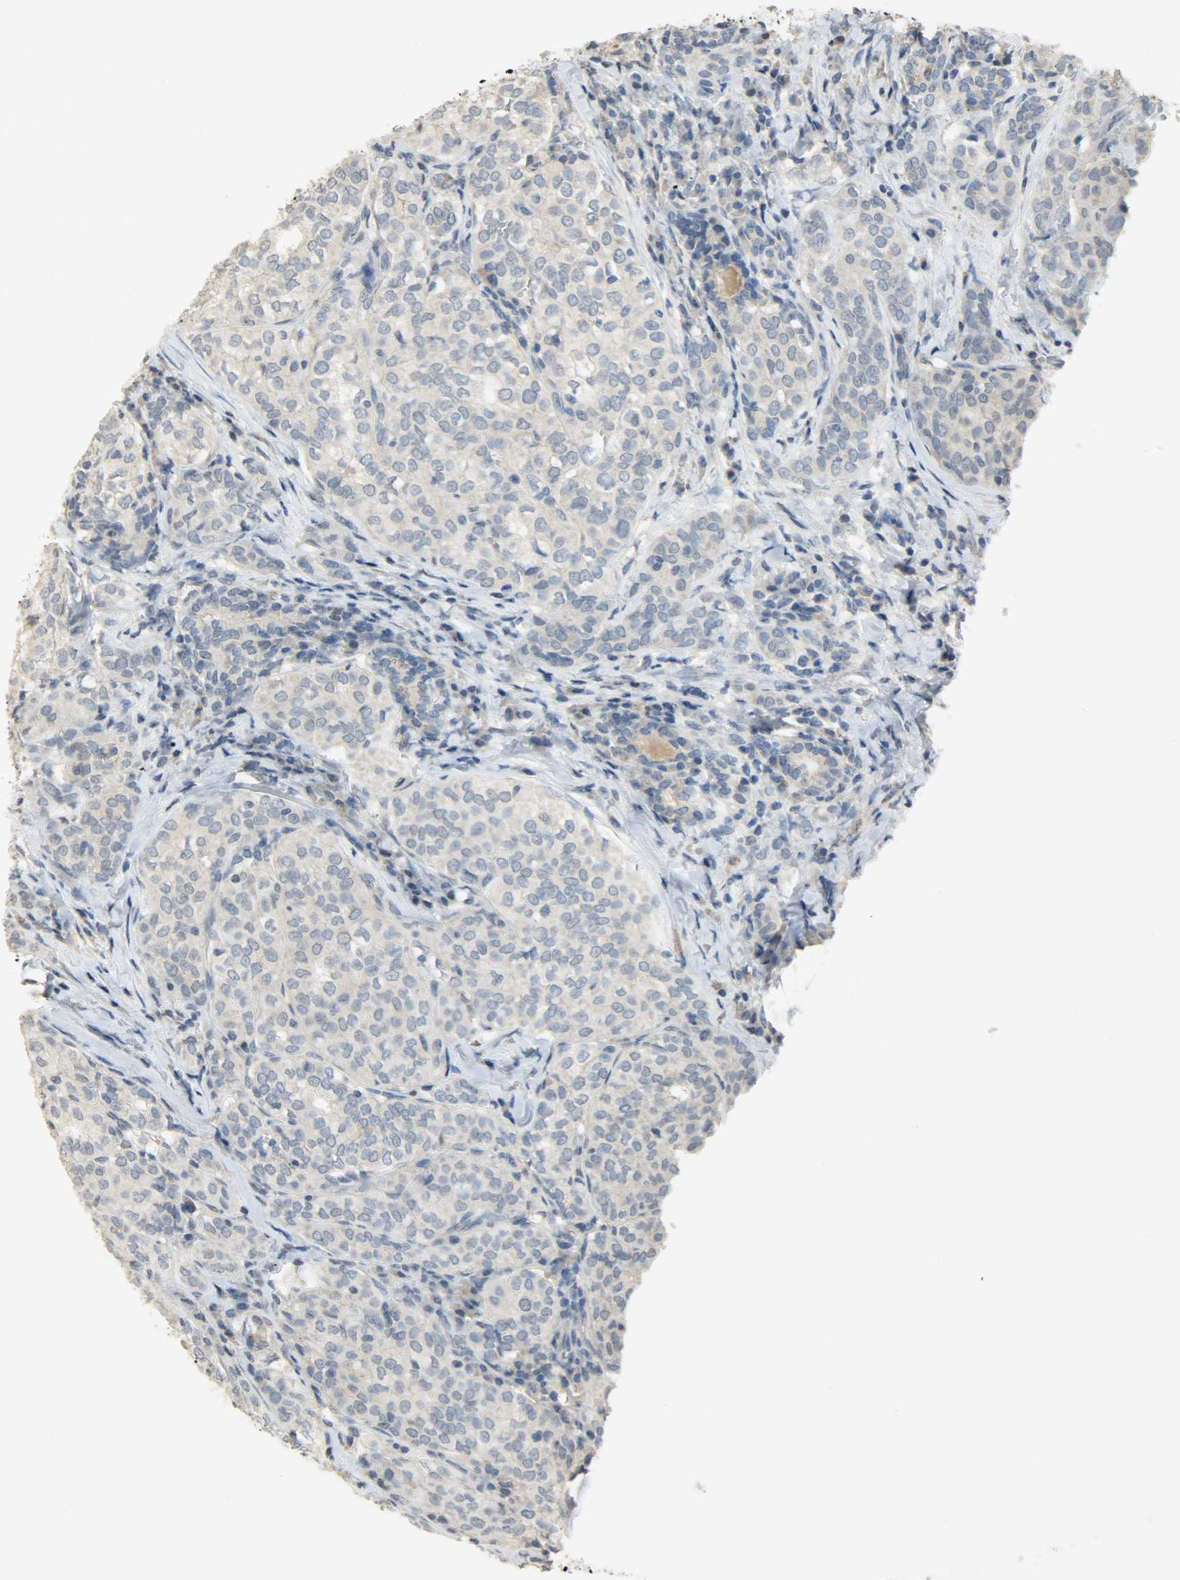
{"staining": {"intensity": "negative", "quantity": "none", "location": "none"}, "tissue": "thyroid cancer", "cell_type": "Tumor cells", "image_type": "cancer", "snomed": [{"axis": "morphology", "description": "Papillary adenocarcinoma, NOS"}, {"axis": "topography", "description": "Thyroid gland"}], "caption": "Immunohistochemistry (IHC) photomicrograph of human thyroid cancer (papillary adenocarcinoma) stained for a protein (brown), which exhibits no expression in tumor cells.", "gene": "DNAJB6", "patient": {"sex": "female", "age": 30}}